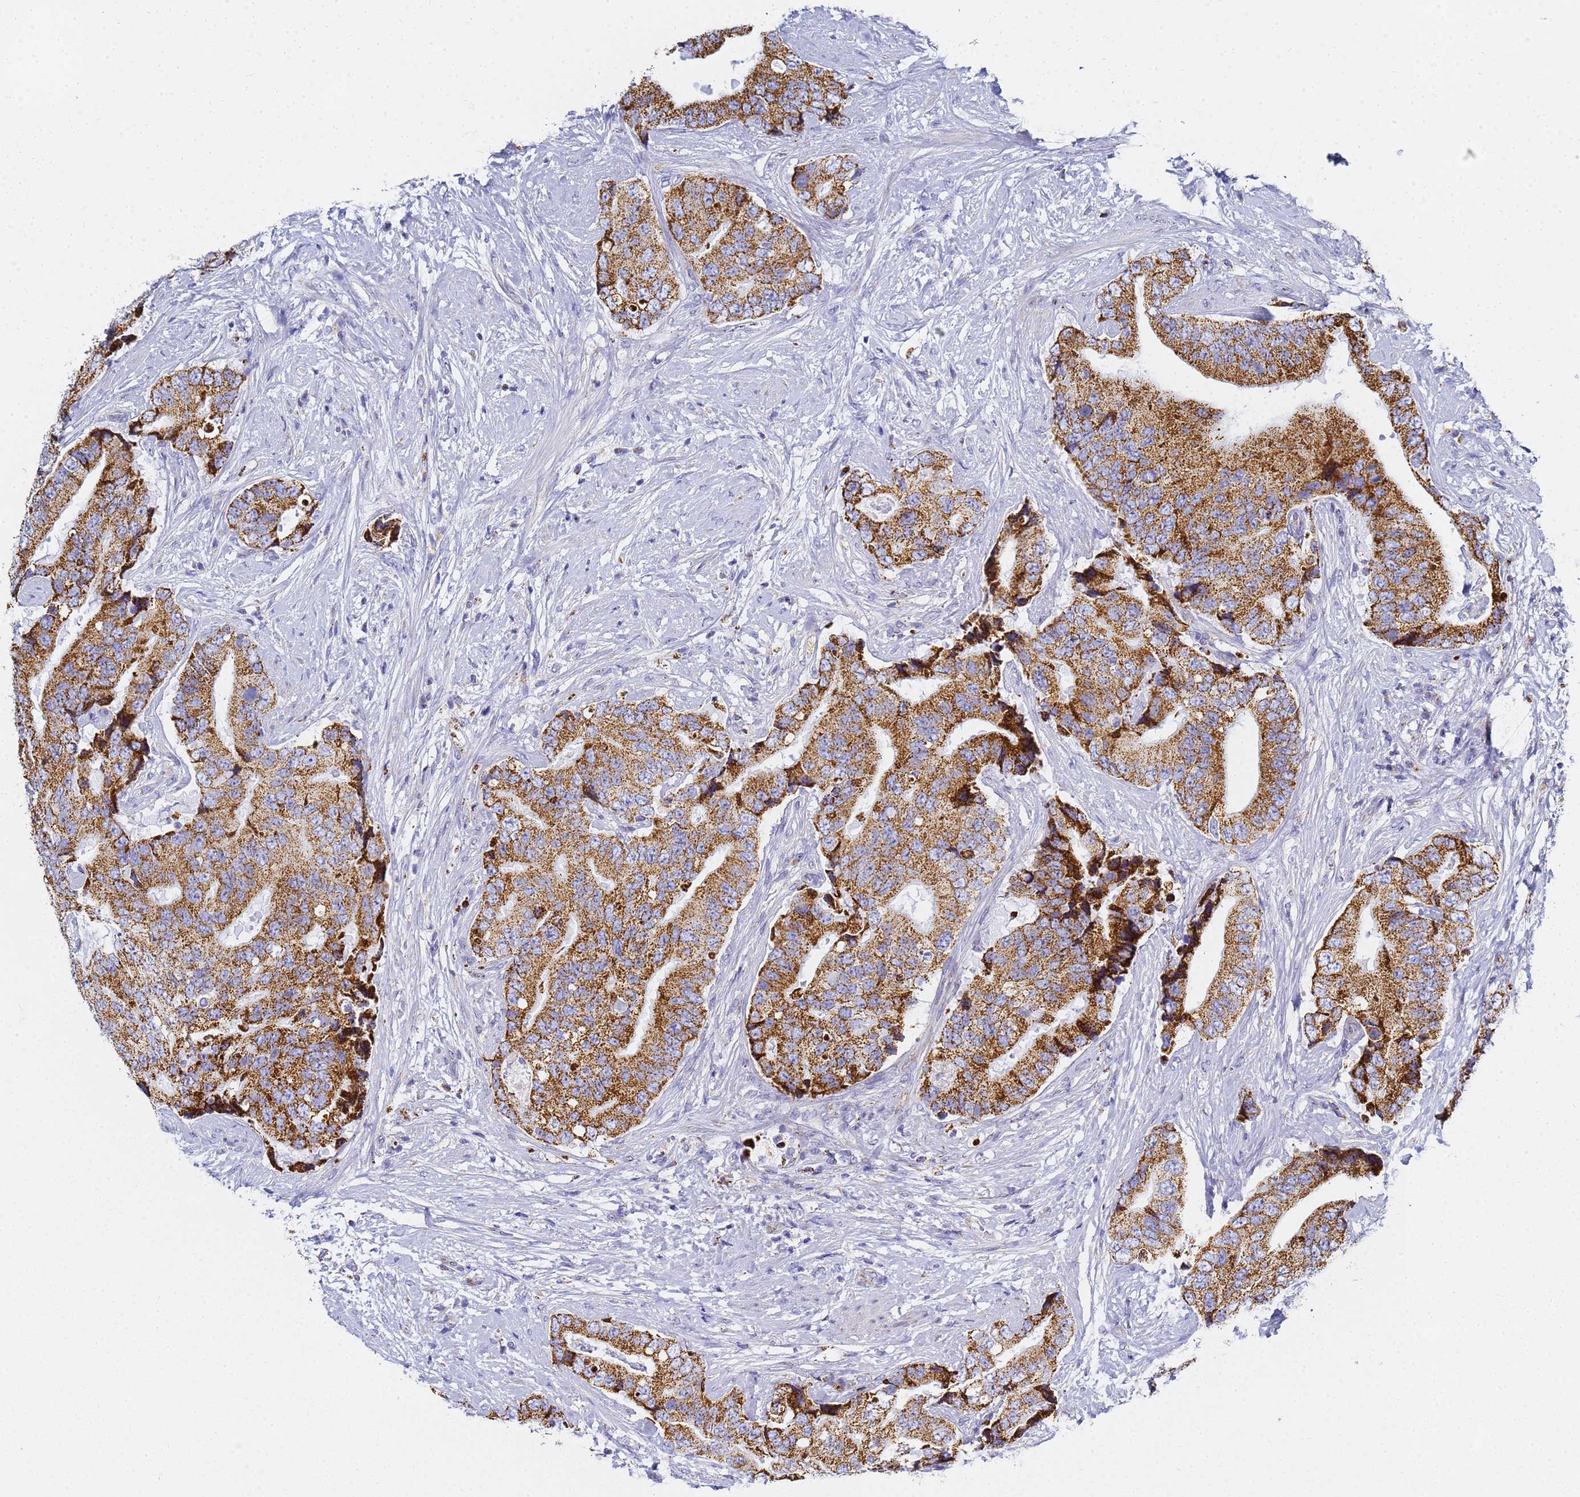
{"staining": {"intensity": "strong", "quantity": ">75%", "location": "cytoplasmic/membranous"}, "tissue": "prostate cancer", "cell_type": "Tumor cells", "image_type": "cancer", "snomed": [{"axis": "morphology", "description": "Adenocarcinoma, High grade"}, {"axis": "topography", "description": "Prostate"}], "caption": "A photomicrograph showing strong cytoplasmic/membranous positivity in approximately >75% of tumor cells in high-grade adenocarcinoma (prostate), as visualized by brown immunohistochemical staining.", "gene": "CNIH4", "patient": {"sex": "male", "age": 70}}